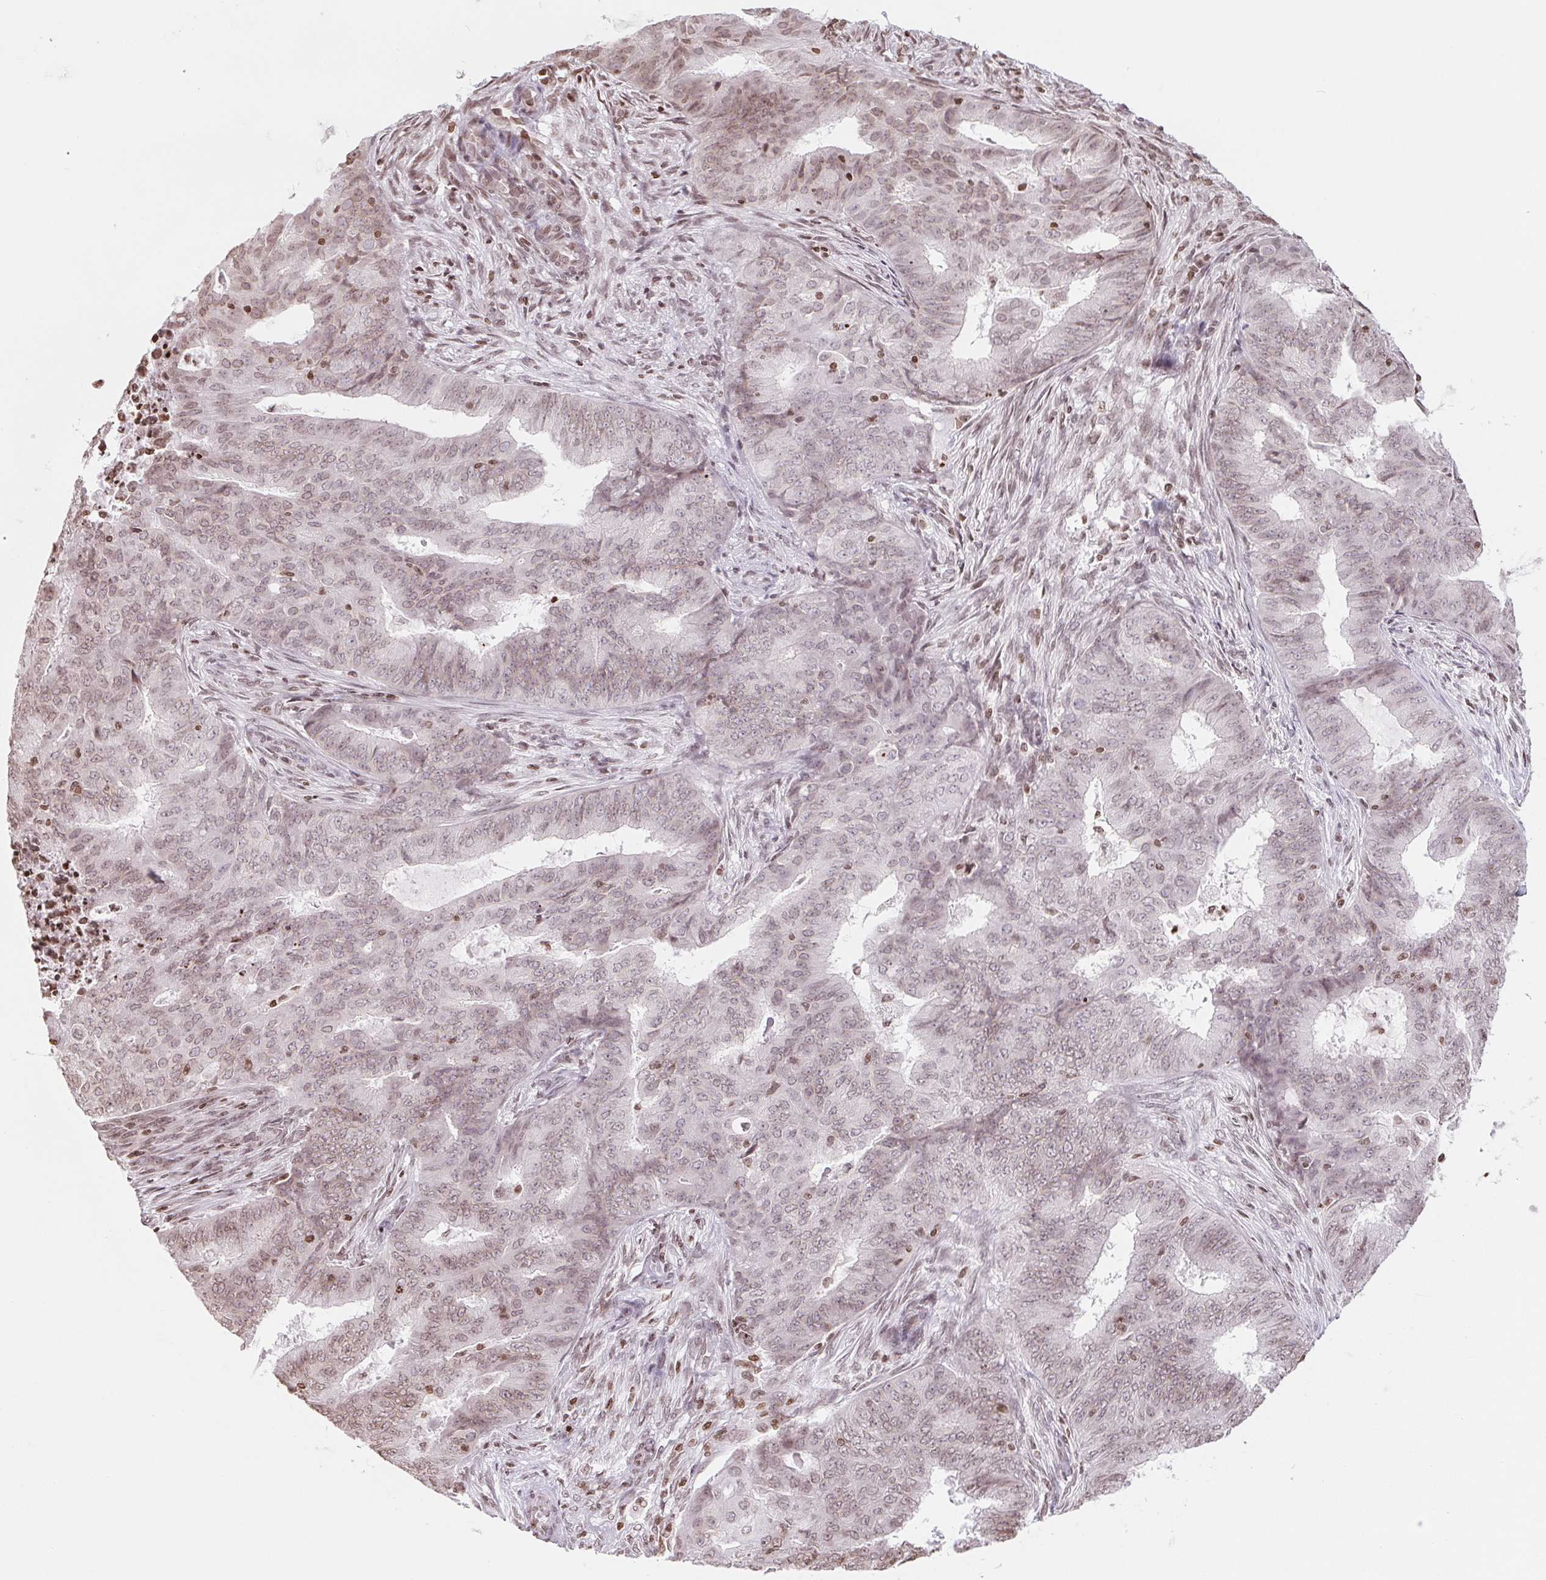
{"staining": {"intensity": "weak", "quantity": "25%-75%", "location": "nuclear"}, "tissue": "endometrial cancer", "cell_type": "Tumor cells", "image_type": "cancer", "snomed": [{"axis": "morphology", "description": "Adenocarcinoma, NOS"}, {"axis": "topography", "description": "Endometrium"}], "caption": "Immunohistochemistry (IHC) histopathology image of human adenocarcinoma (endometrial) stained for a protein (brown), which reveals low levels of weak nuclear positivity in approximately 25%-75% of tumor cells.", "gene": "SMIM12", "patient": {"sex": "female", "age": 62}}